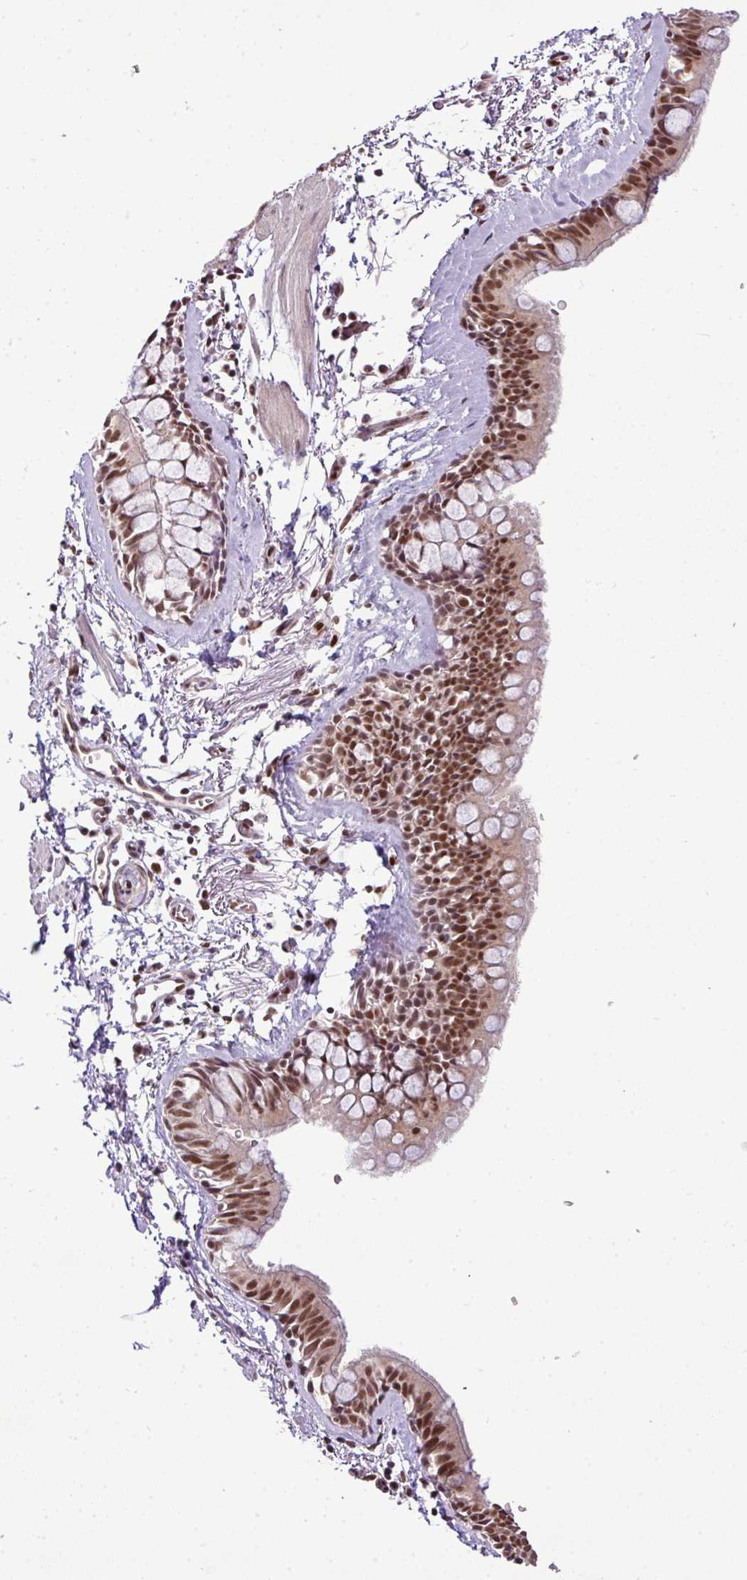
{"staining": {"intensity": "strong", "quantity": ">75%", "location": "nuclear"}, "tissue": "bronchus", "cell_type": "Respiratory epithelial cells", "image_type": "normal", "snomed": [{"axis": "morphology", "description": "Normal tissue, NOS"}, {"axis": "topography", "description": "Bronchus"}], "caption": "High-magnification brightfield microscopy of normal bronchus stained with DAB (3,3'-diaminobenzidine) (brown) and counterstained with hematoxylin (blue). respiratory epithelial cells exhibit strong nuclear expression is seen in approximately>75% of cells. (Stains: DAB in brown, nuclei in blue, Microscopy: brightfield microscopy at high magnification).", "gene": "PGAP4", "patient": {"sex": "male", "age": 67}}